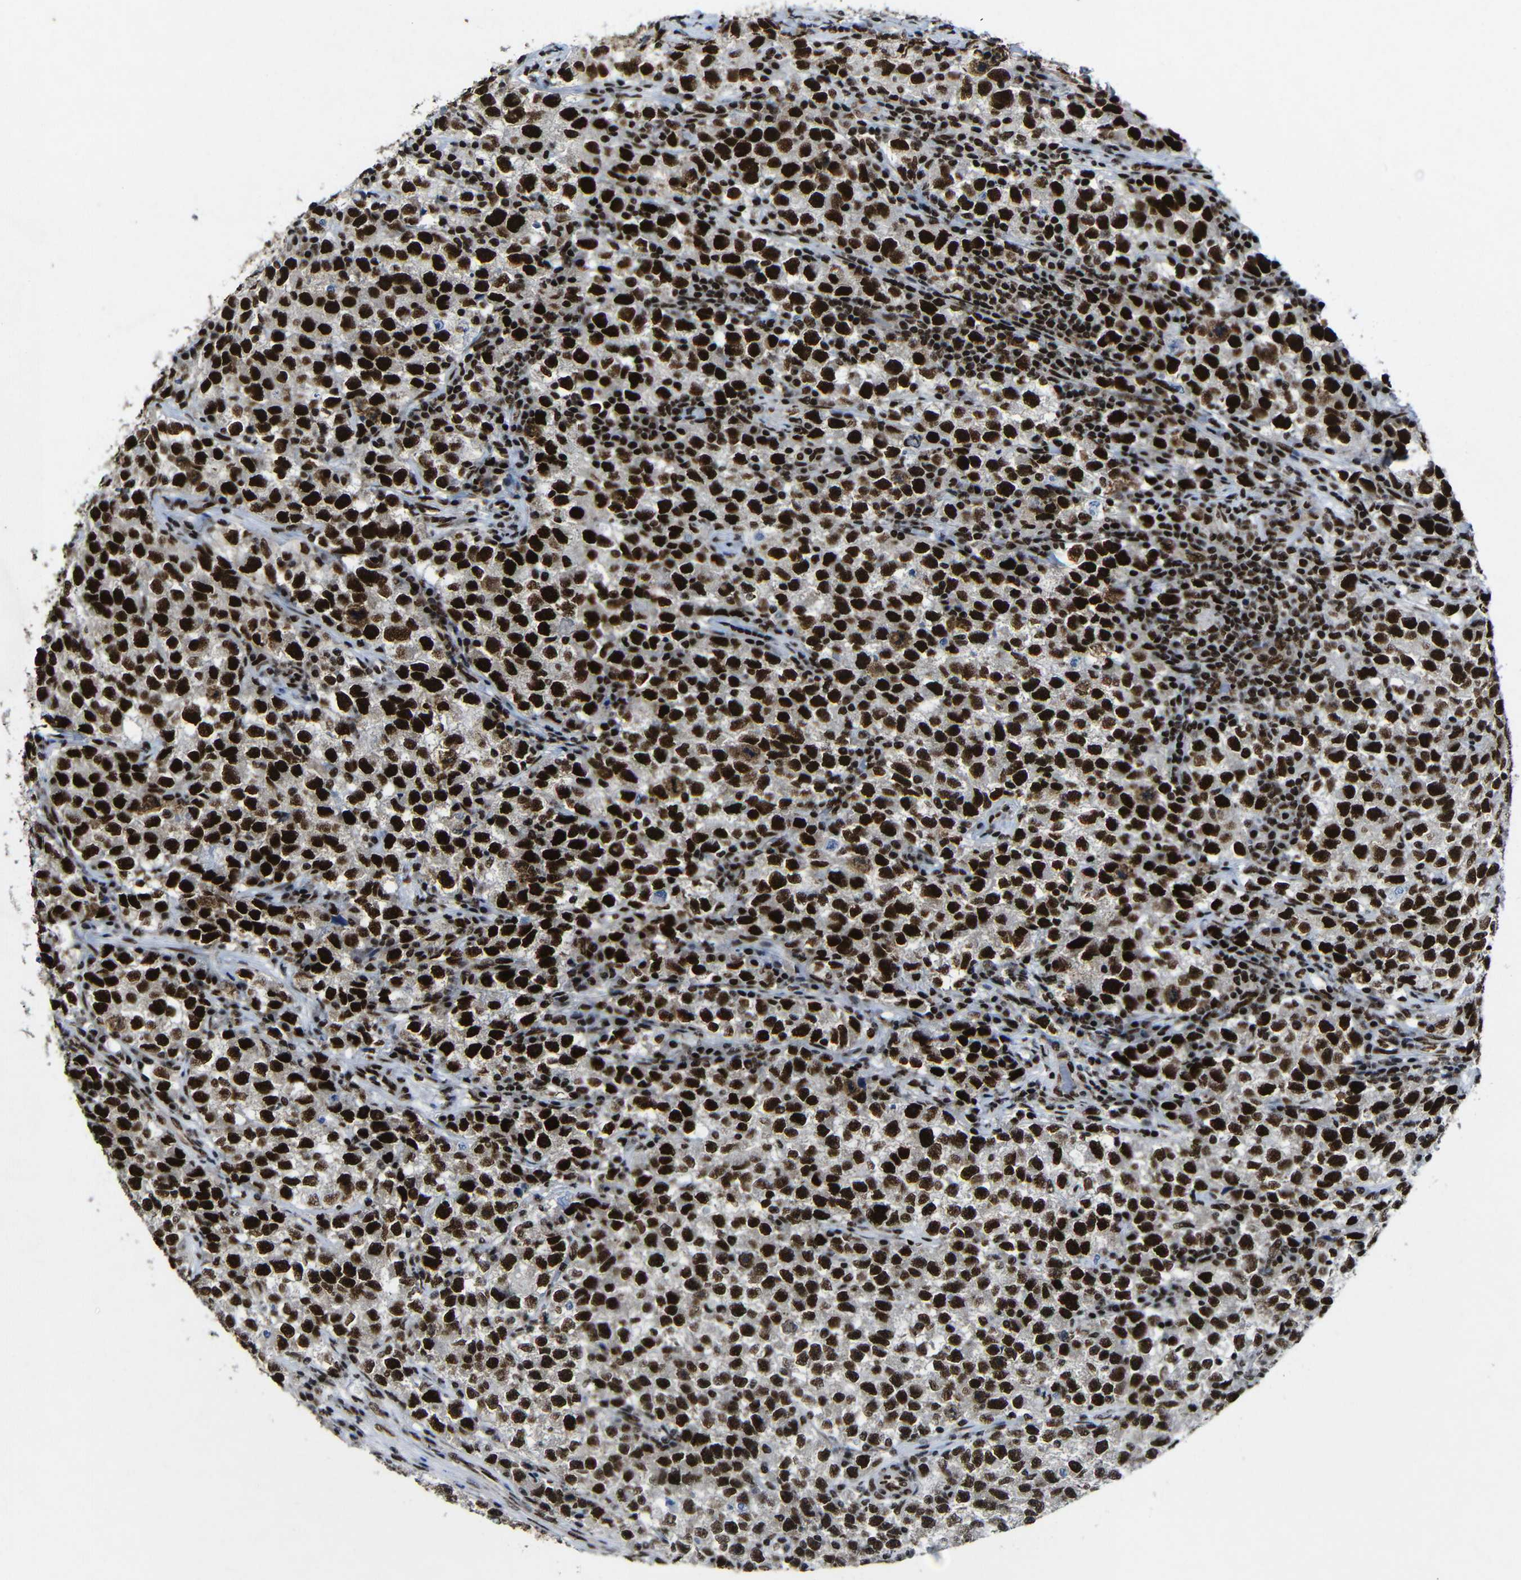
{"staining": {"intensity": "strong", "quantity": ">75%", "location": "nuclear"}, "tissue": "testis cancer", "cell_type": "Tumor cells", "image_type": "cancer", "snomed": [{"axis": "morphology", "description": "Seminoma, NOS"}, {"axis": "topography", "description": "Testis"}], "caption": "Immunohistochemical staining of human testis cancer shows high levels of strong nuclear positivity in approximately >75% of tumor cells.", "gene": "PTBP1", "patient": {"sex": "male", "age": 22}}